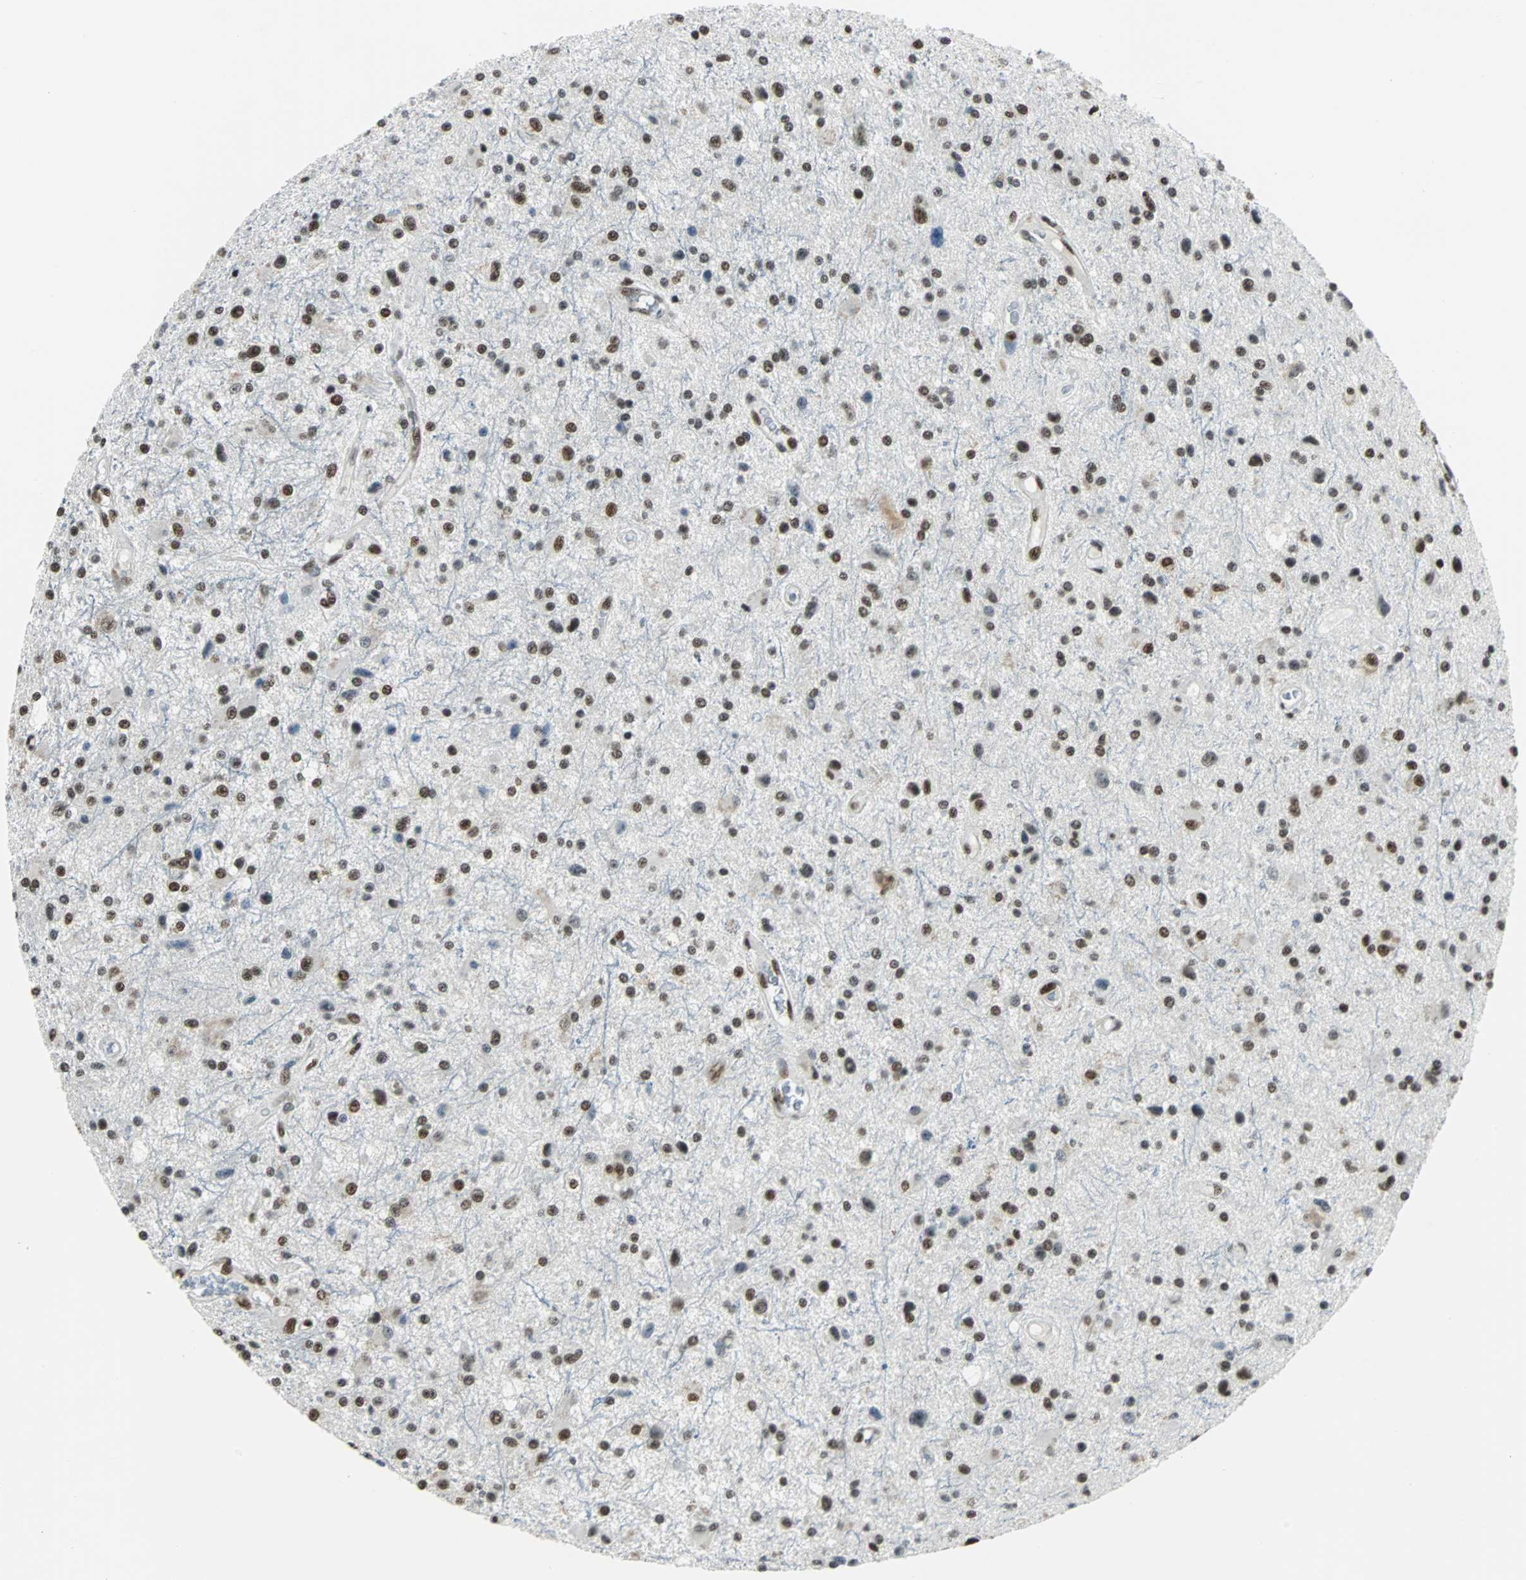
{"staining": {"intensity": "strong", "quantity": ">75%", "location": "nuclear"}, "tissue": "glioma", "cell_type": "Tumor cells", "image_type": "cancer", "snomed": [{"axis": "morphology", "description": "Glioma, malignant, Low grade"}, {"axis": "topography", "description": "Brain"}], "caption": "Tumor cells exhibit high levels of strong nuclear positivity in about >75% of cells in human glioma.", "gene": "XRCC4", "patient": {"sex": "male", "age": 58}}